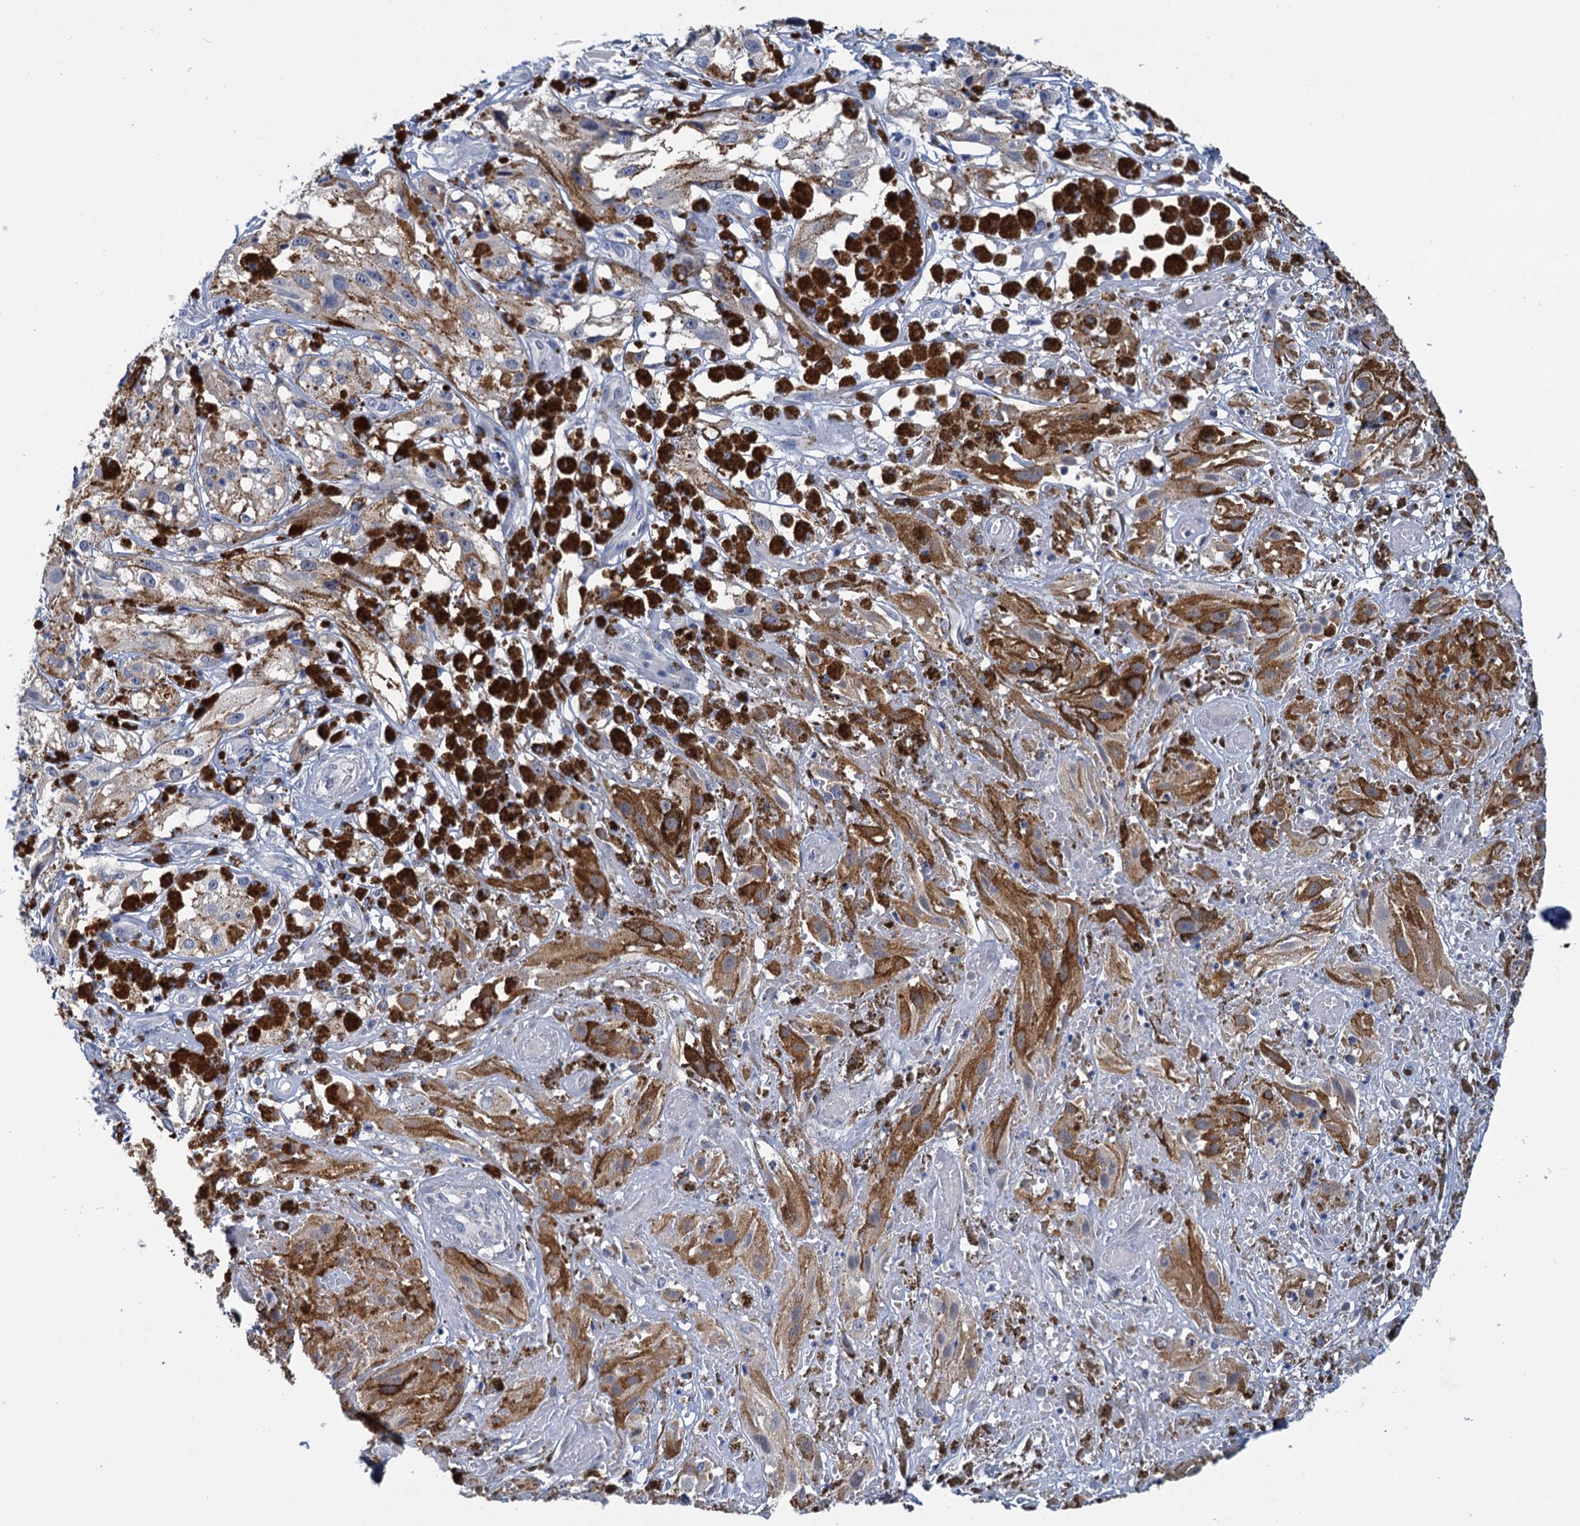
{"staining": {"intensity": "negative", "quantity": "none", "location": "none"}, "tissue": "melanoma", "cell_type": "Tumor cells", "image_type": "cancer", "snomed": [{"axis": "morphology", "description": "Malignant melanoma, NOS"}, {"axis": "topography", "description": "Skin"}], "caption": "Protein analysis of melanoma shows no significant expression in tumor cells. (Brightfield microscopy of DAB (3,3'-diaminobenzidine) immunohistochemistry at high magnification).", "gene": "ANKRD42", "patient": {"sex": "male", "age": 88}}